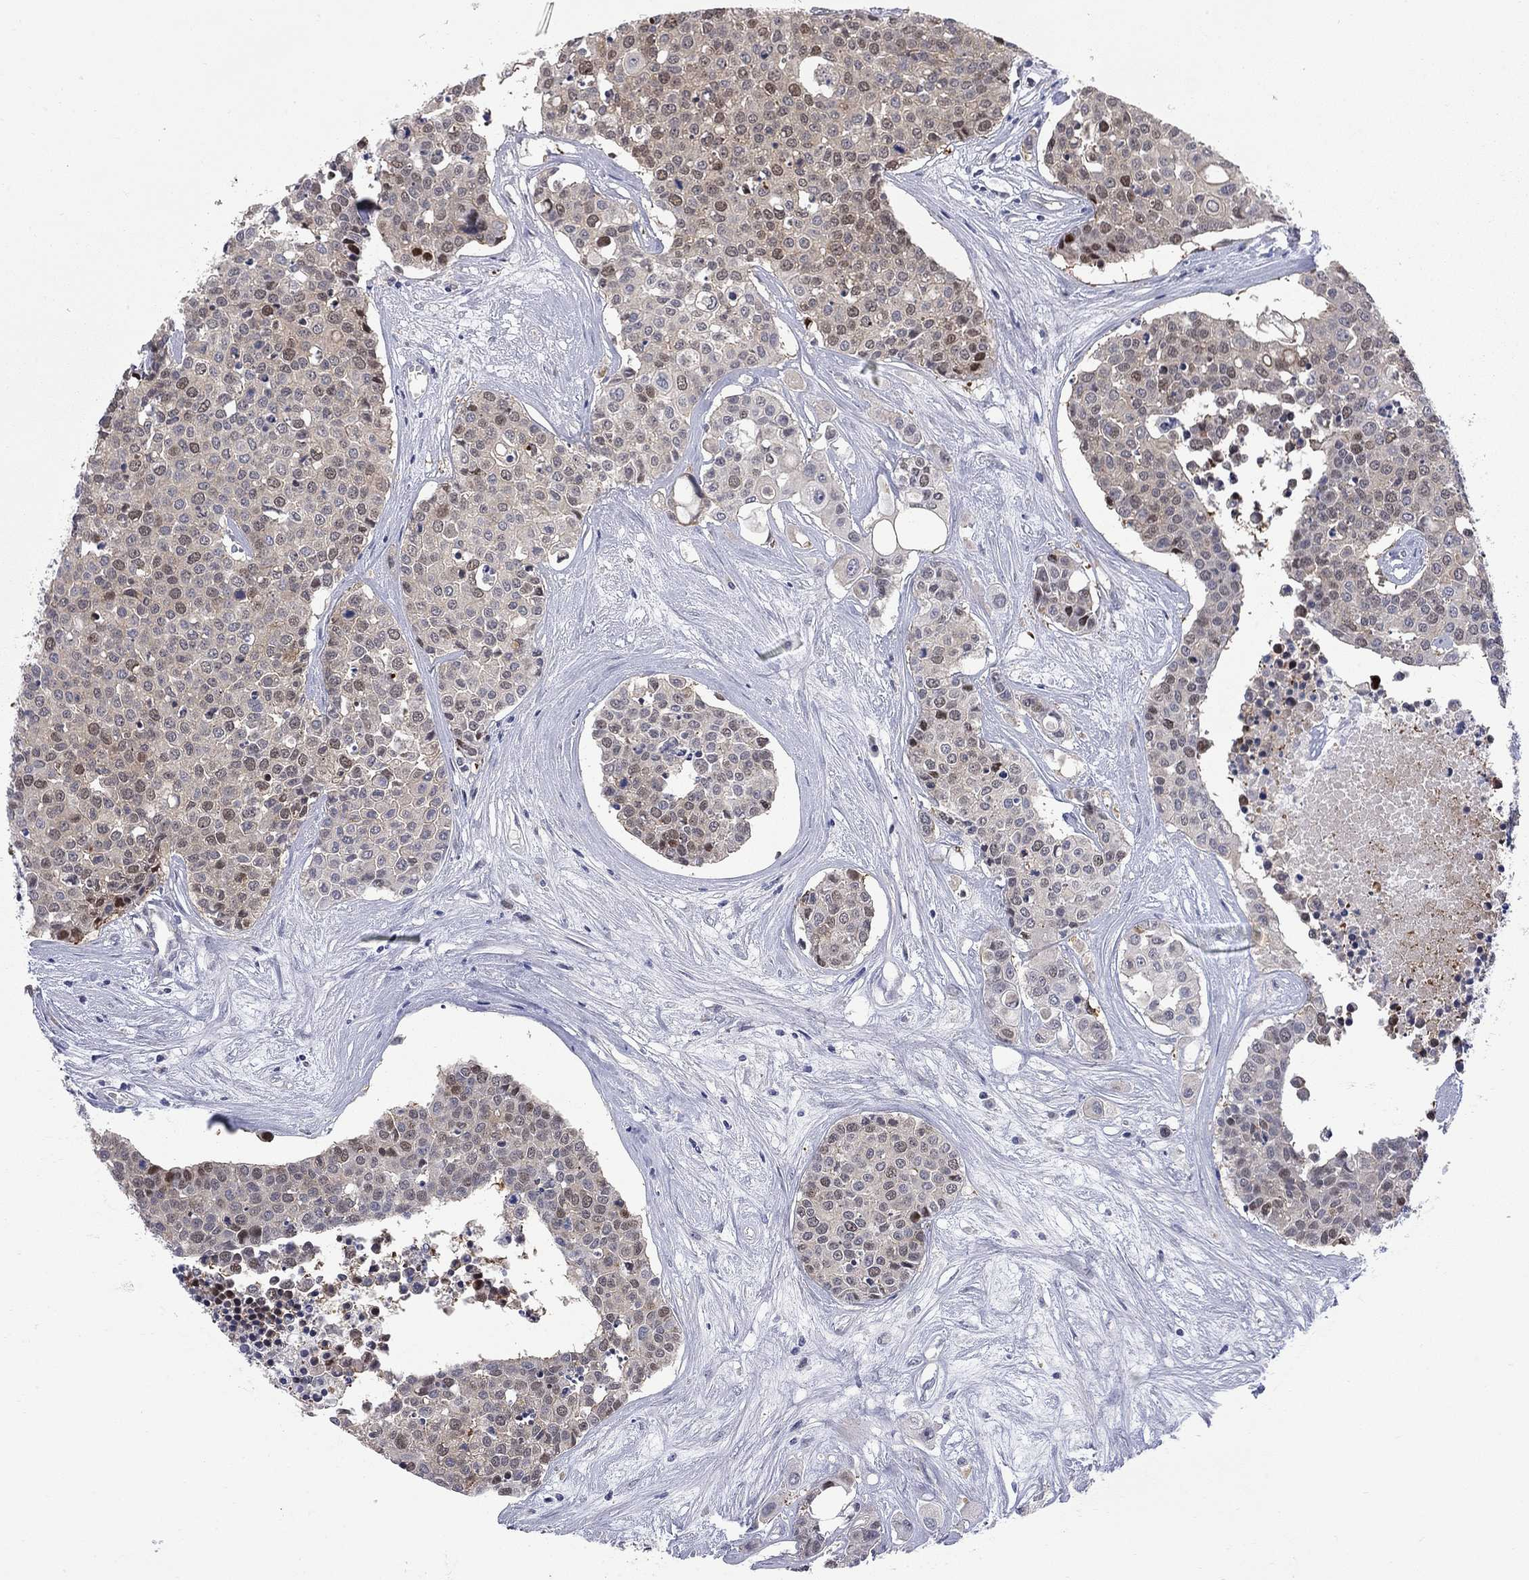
{"staining": {"intensity": "weak", "quantity": "25%-75%", "location": "cytoplasmic/membranous"}, "tissue": "carcinoid", "cell_type": "Tumor cells", "image_type": "cancer", "snomed": [{"axis": "morphology", "description": "Carcinoid, malignant, NOS"}, {"axis": "topography", "description": "Colon"}], "caption": "This image displays immunohistochemistry staining of human carcinoid, with low weak cytoplasmic/membranous staining in approximately 25%-75% of tumor cells.", "gene": "GALNT8", "patient": {"sex": "male", "age": 81}}